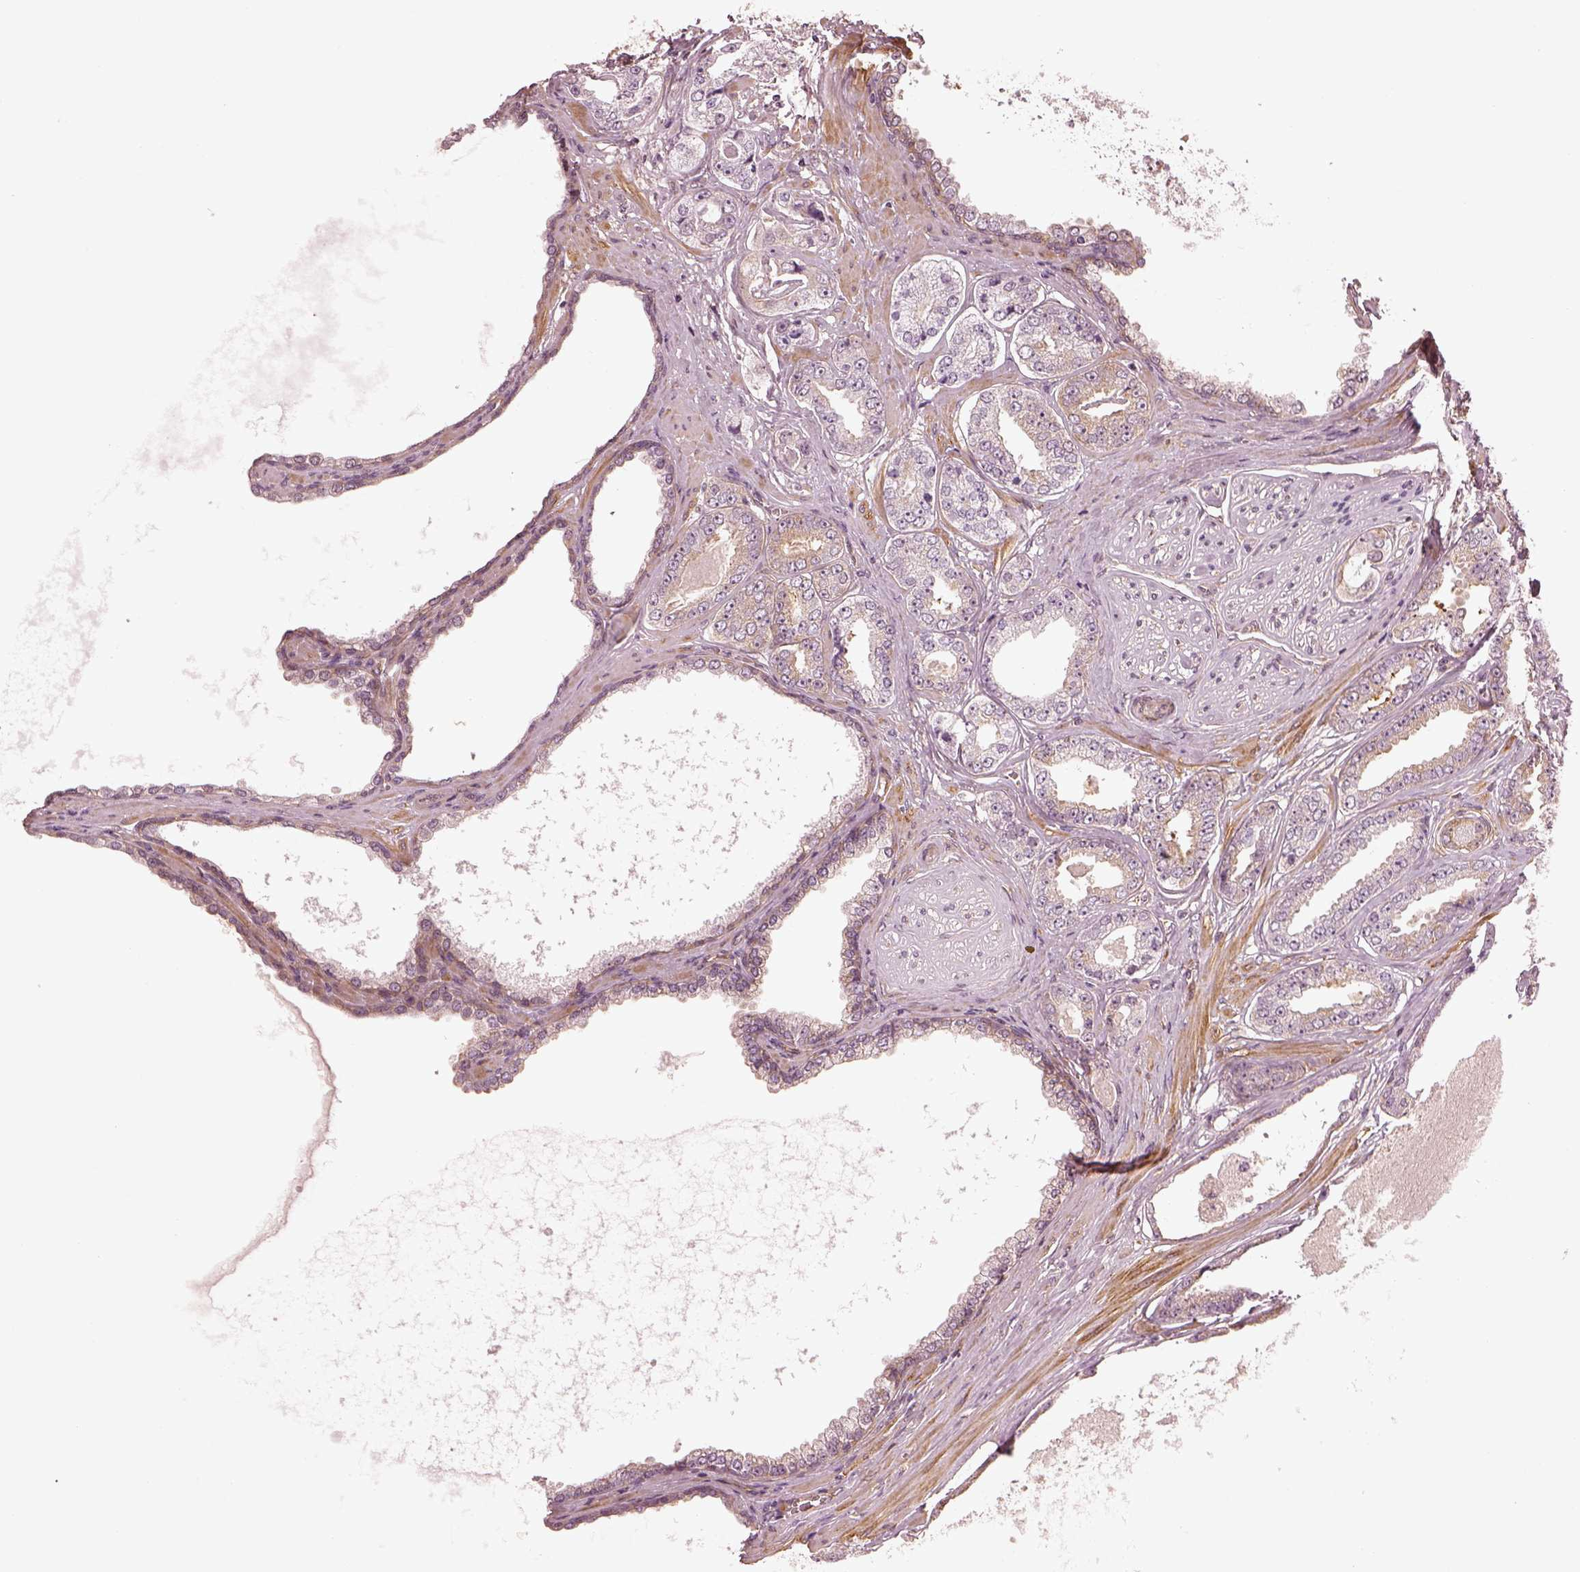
{"staining": {"intensity": "weak", "quantity": "<25%", "location": "cytoplasmic/membranous"}, "tissue": "prostate cancer", "cell_type": "Tumor cells", "image_type": "cancer", "snomed": [{"axis": "morphology", "description": "Adenocarcinoma, NOS"}, {"axis": "topography", "description": "Prostate"}], "caption": "A high-resolution photomicrograph shows immunohistochemistry (IHC) staining of adenocarcinoma (prostate), which demonstrates no significant expression in tumor cells.", "gene": "LSM14A", "patient": {"sex": "male", "age": 64}}